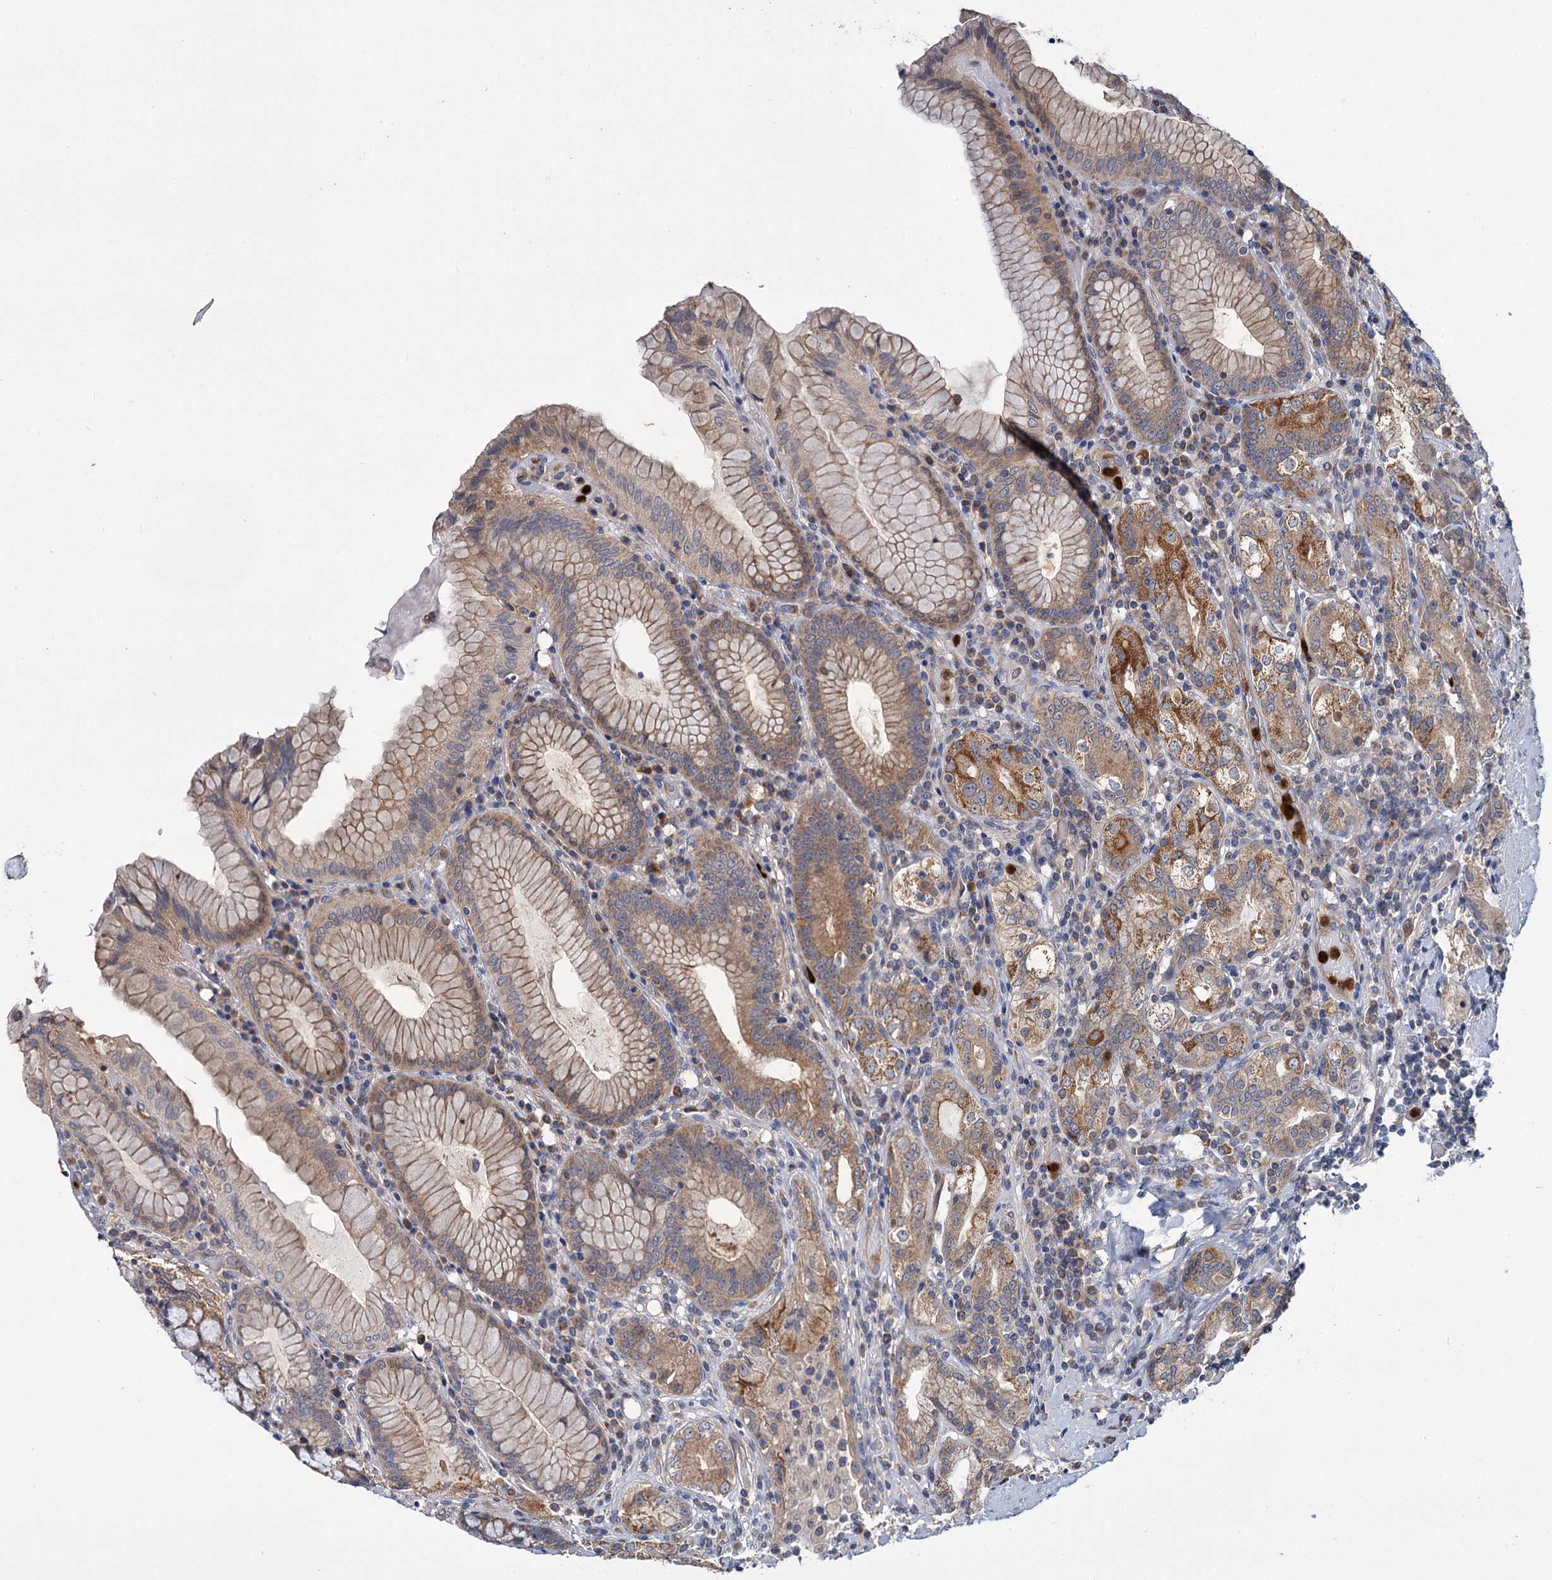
{"staining": {"intensity": "moderate", "quantity": "25%-75%", "location": "cytoplasmic/membranous"}, "tissue": "stomach", "cell_type": "Glandular cells", "image_type": "normal", "snomed": [{"axis": "morphology", "description": "Normal tissue, NOS"}, {"axis": "topography", "description": "Stomach, upper"}, {"axis": "topography", "description": "Stomach, lower"}], "caption": "A medium amount of moderate cytoplasmic/membranous expression is identified in approximately 25%-75% of glandular cells in normal stomach. (IHC, brightfield microscopy, high magnification).", "gene": "DYNC2H1", "patient": {"sex": "female", "age": 76}}